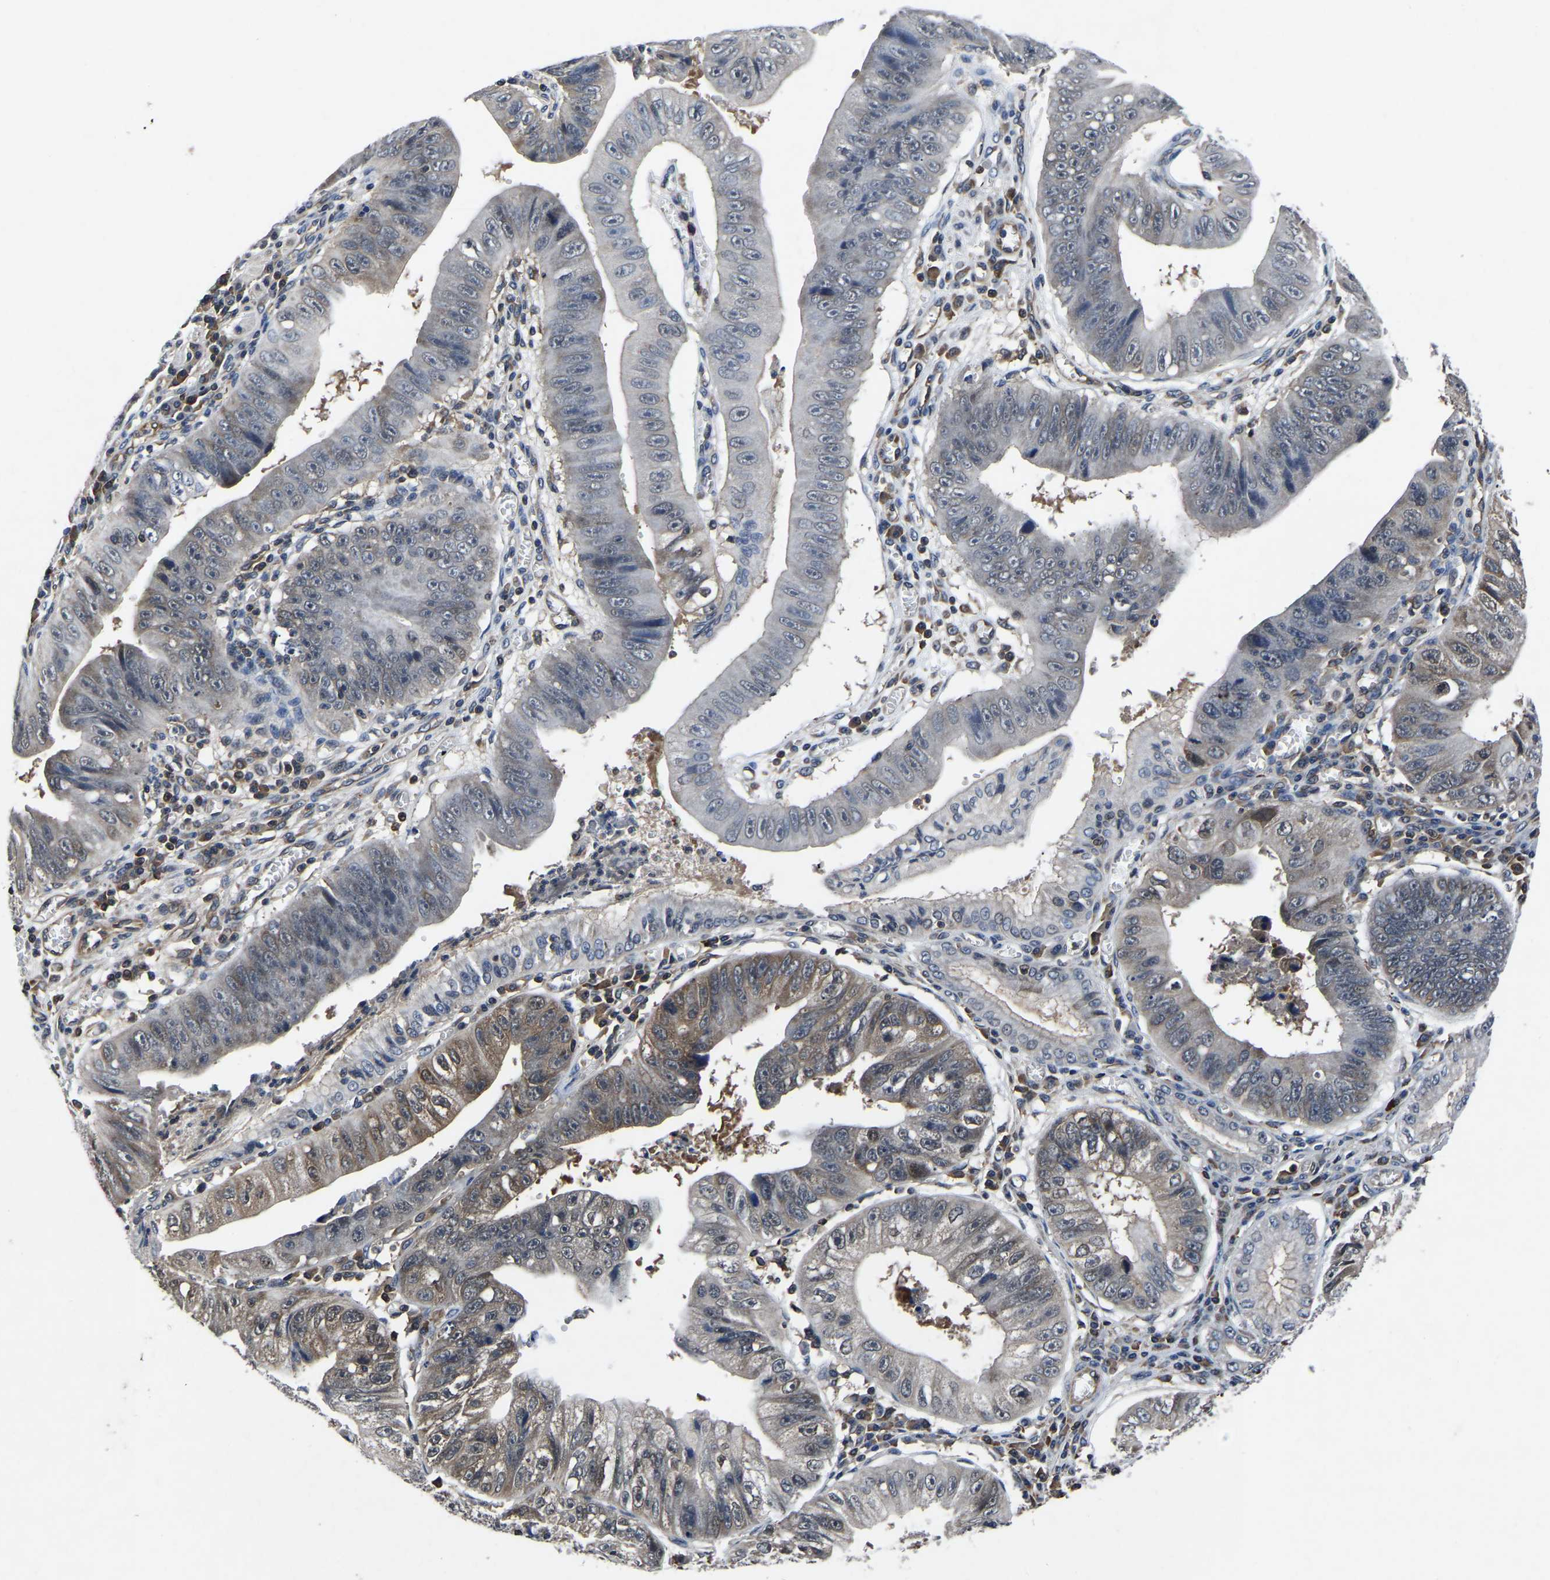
{"staining": {"intensity": "moderate", "quantity": "25%-75%", "location": "cytoplasmic/membranous"}, "tissue": "stomach cancer", "cell_type": "Tumor cells", "image_type": "cancer", "snomed": [{"axis": "morphology", "description": "Adenocarcinoma, NOS"}, {"axis": "topography", "description": "Stomach"}], "caption": "DAB (3,3'-diaminobenzidine) immunohistochemical staining of stomach cancer (adenocarcinoma) shows moderate cytoplasmic/membranous protein positivity in about 25%-75% of tumor cells.", "gene": "FGD5", "patient": {"sex": "male", "age": 59}}